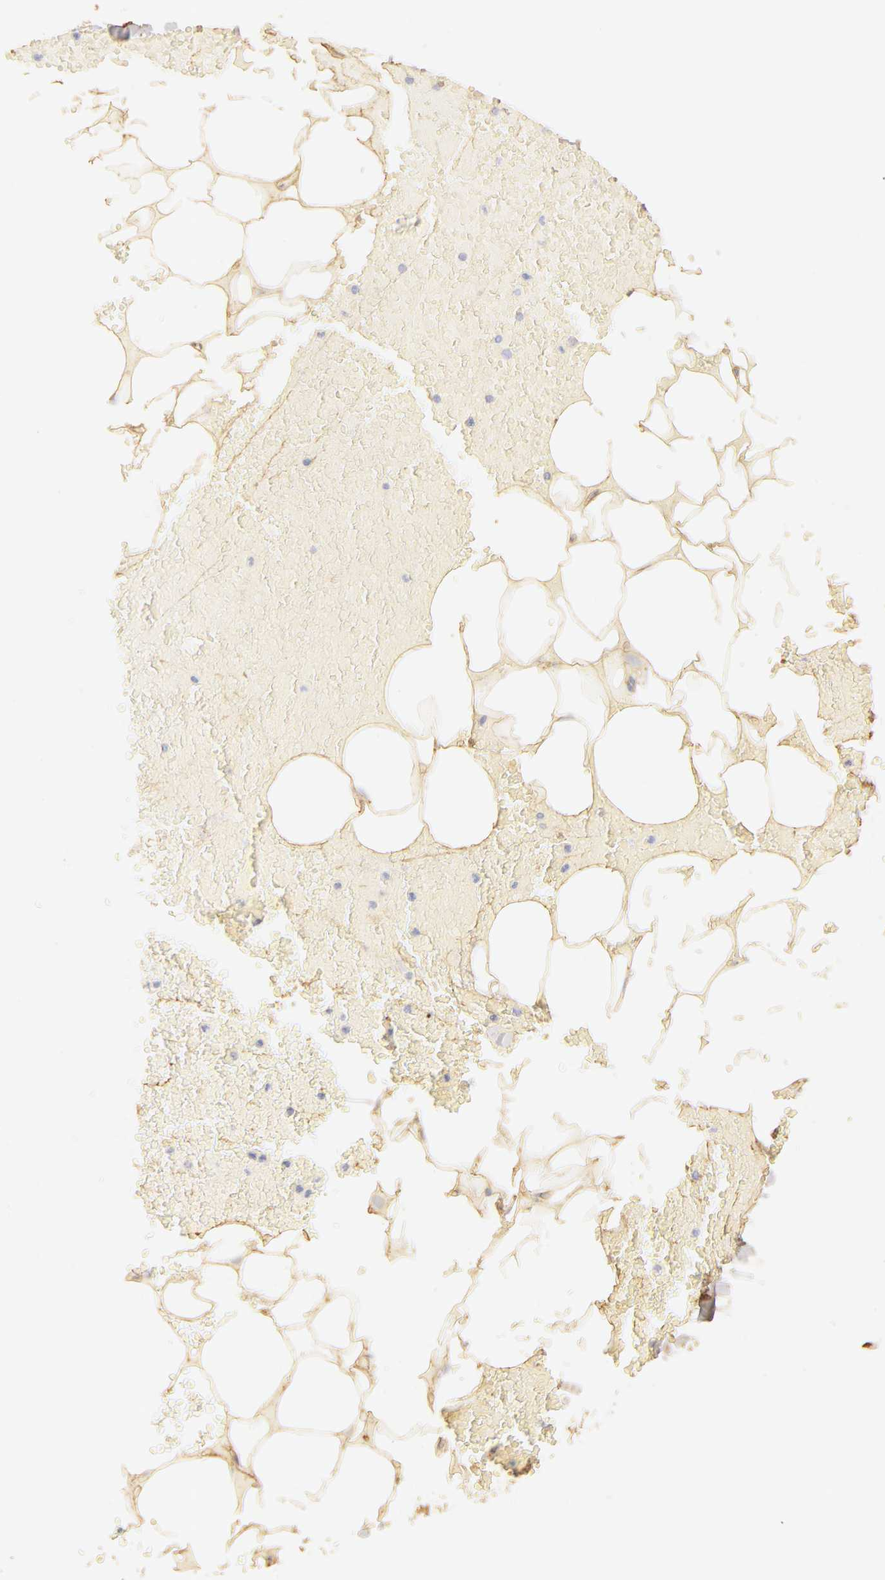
{"staining": {"intensity": "moderate", "quantity": ">75%", "location": "cytoplasmic/membranous"}, "tissue": "adipose tissue", "cell_type": "Adipocytes", "image_type": "normal", "snomed": [{"axis": "morphology", "description": "Normal tissue, NOS"}, {"axis": "morphology", "description": "Inflammation, NOS"}, {"axis": "topography", "description": "Lymph node"}, {"axis": "topography", "description": "Peripheral nerve tissue"}], "caption": "Protein expression analysis of unremarkable adipose tissue displays moderate cytoplasmic/membranous positivity in approximately >75% of adipocytes. Nuclei are stained in blue.", "gene": "COL4A1", "patient": {"sex": "male", "age": 52}}